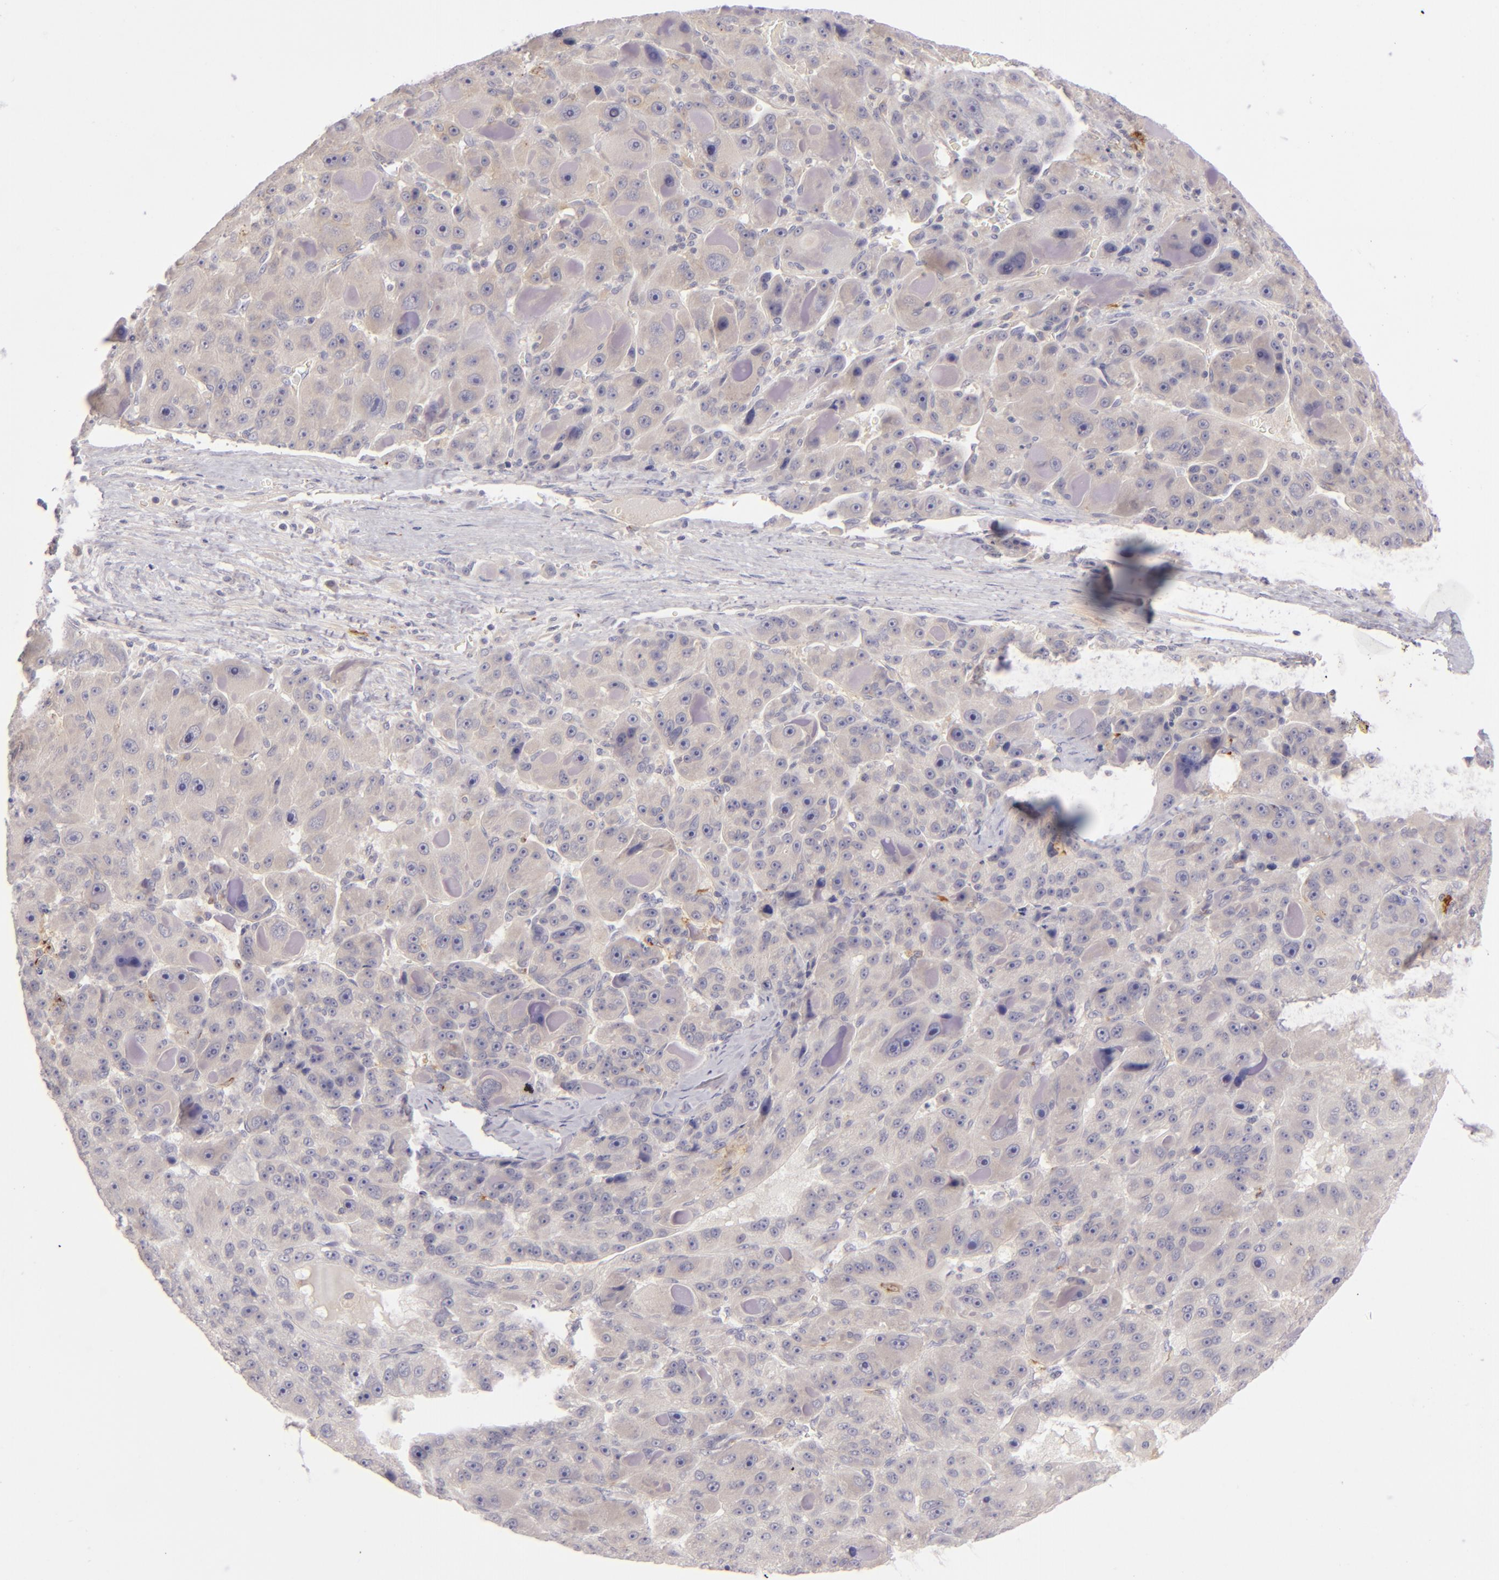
{"staining": {"intensity": "weak", "quantity": "<25%", "location": "cytoplasmic/membranous"}, "tissue": "liver cancer", "cell_type": "Tumor cells", "image_type": "cancer", "snomed": [{"axis": "morphology", "description": "Carcinoma, Hepatocellular, NOS"}, {"axis": "topography", "description": "Liver"}], "caption": "Histopathology image shows no significant protein expression in tumor cells of liver cancer. The staining was performed using DAB to visualize the protein expression in brown, while the nuclei were stained in blue with hematoxylin (Magnification: 20x).", "gene": "CD83", "patient": {"sex": "male", "age": 76}}